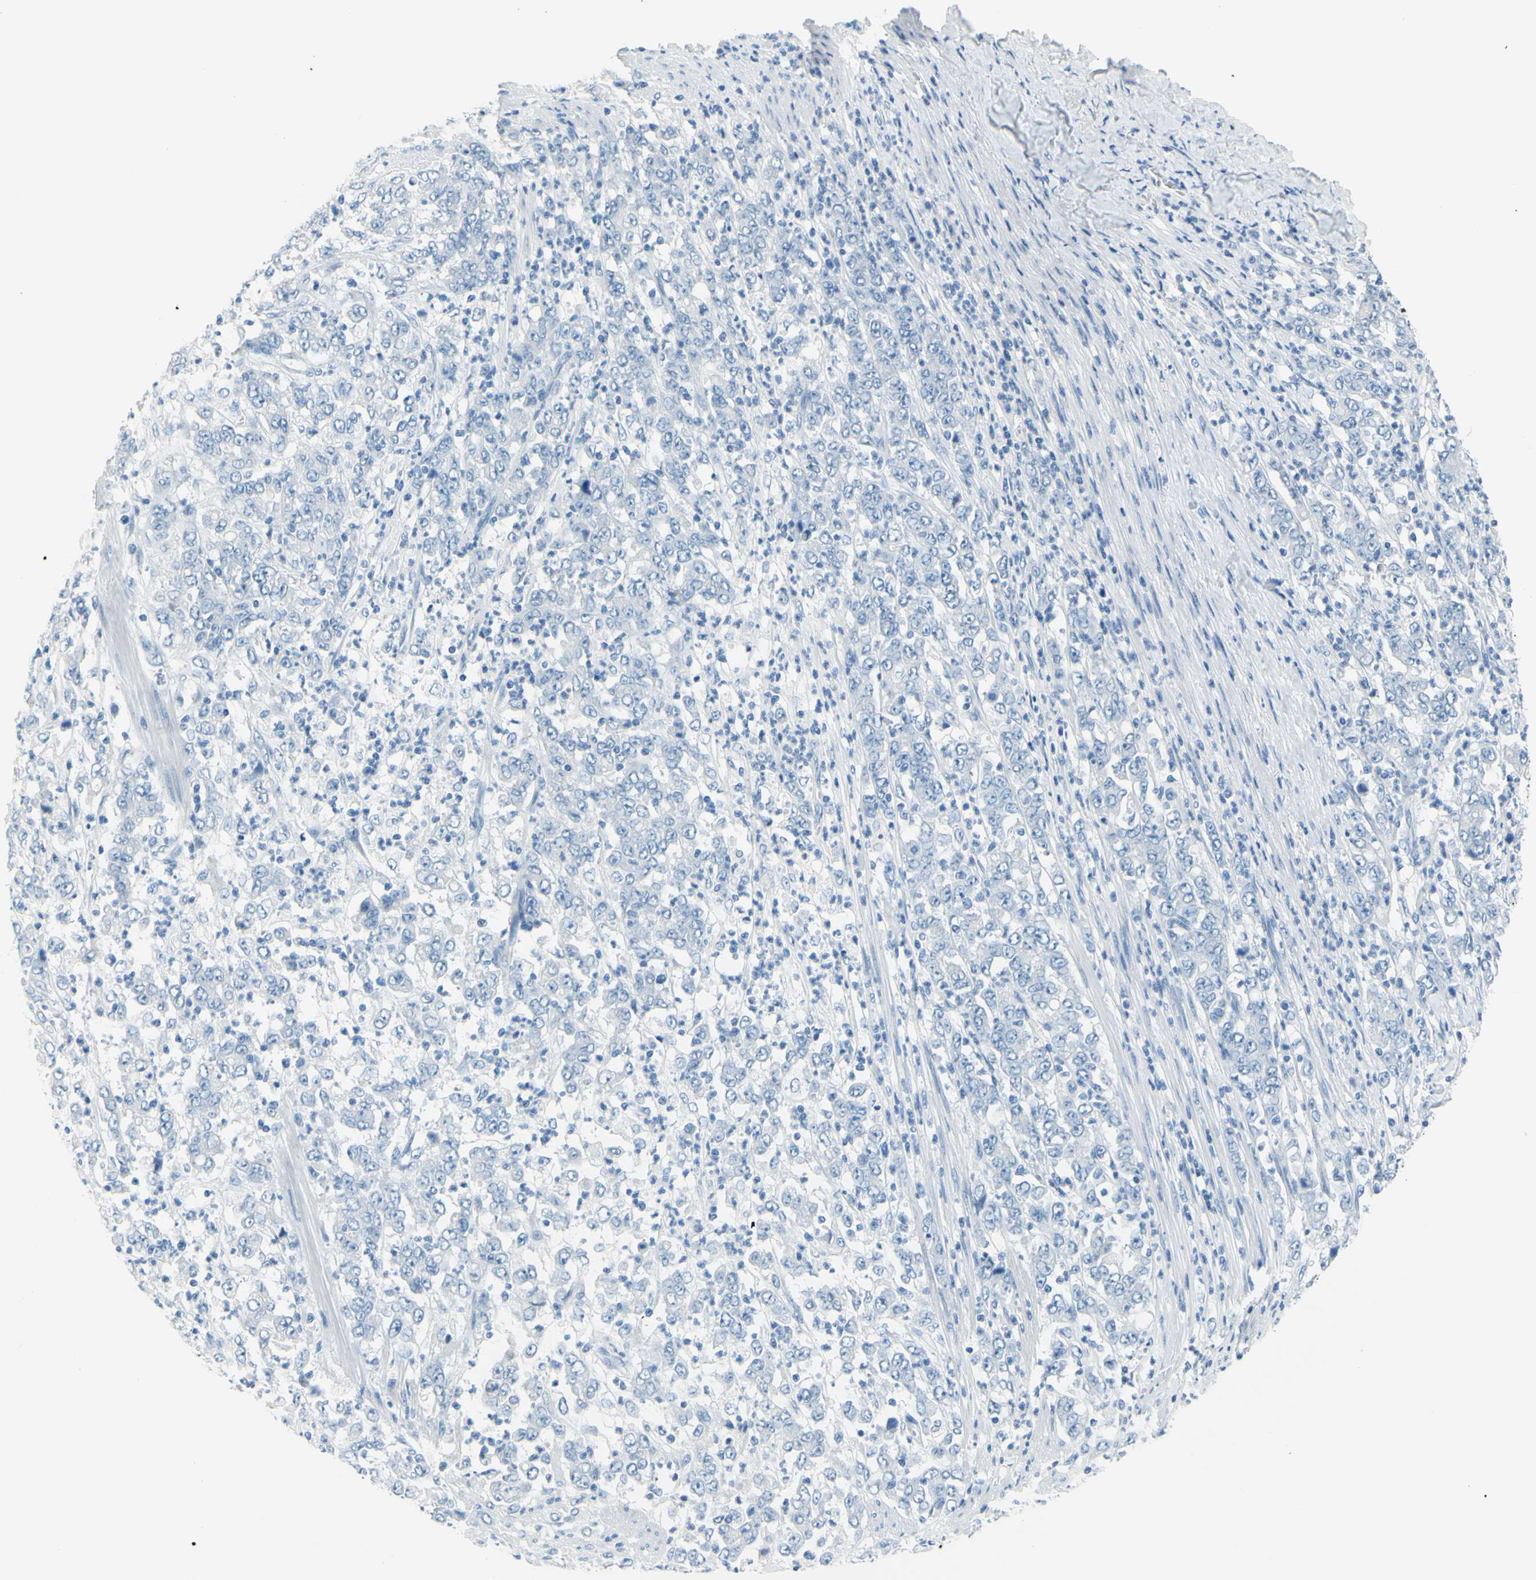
{"staining": {"intensity": "negative", "quantity": "none", "location": "none"}, "tissue": "stomach cancer", "cell_type": "Tumor cells", "image_type": "cancer", "snomed": [{"axis": "morphology", "description": "Adenocarcinoma, NOS"}, {"axis": "topography", "description": "Stomach, lower"}], "caption": "Tumor cells are negative for protein expression in human stomach adenocarcinoma. (IHC, brightfield microscopy, high magnification).", "gene": "DCT", "patient": {"sex": "female", "age": 71}}